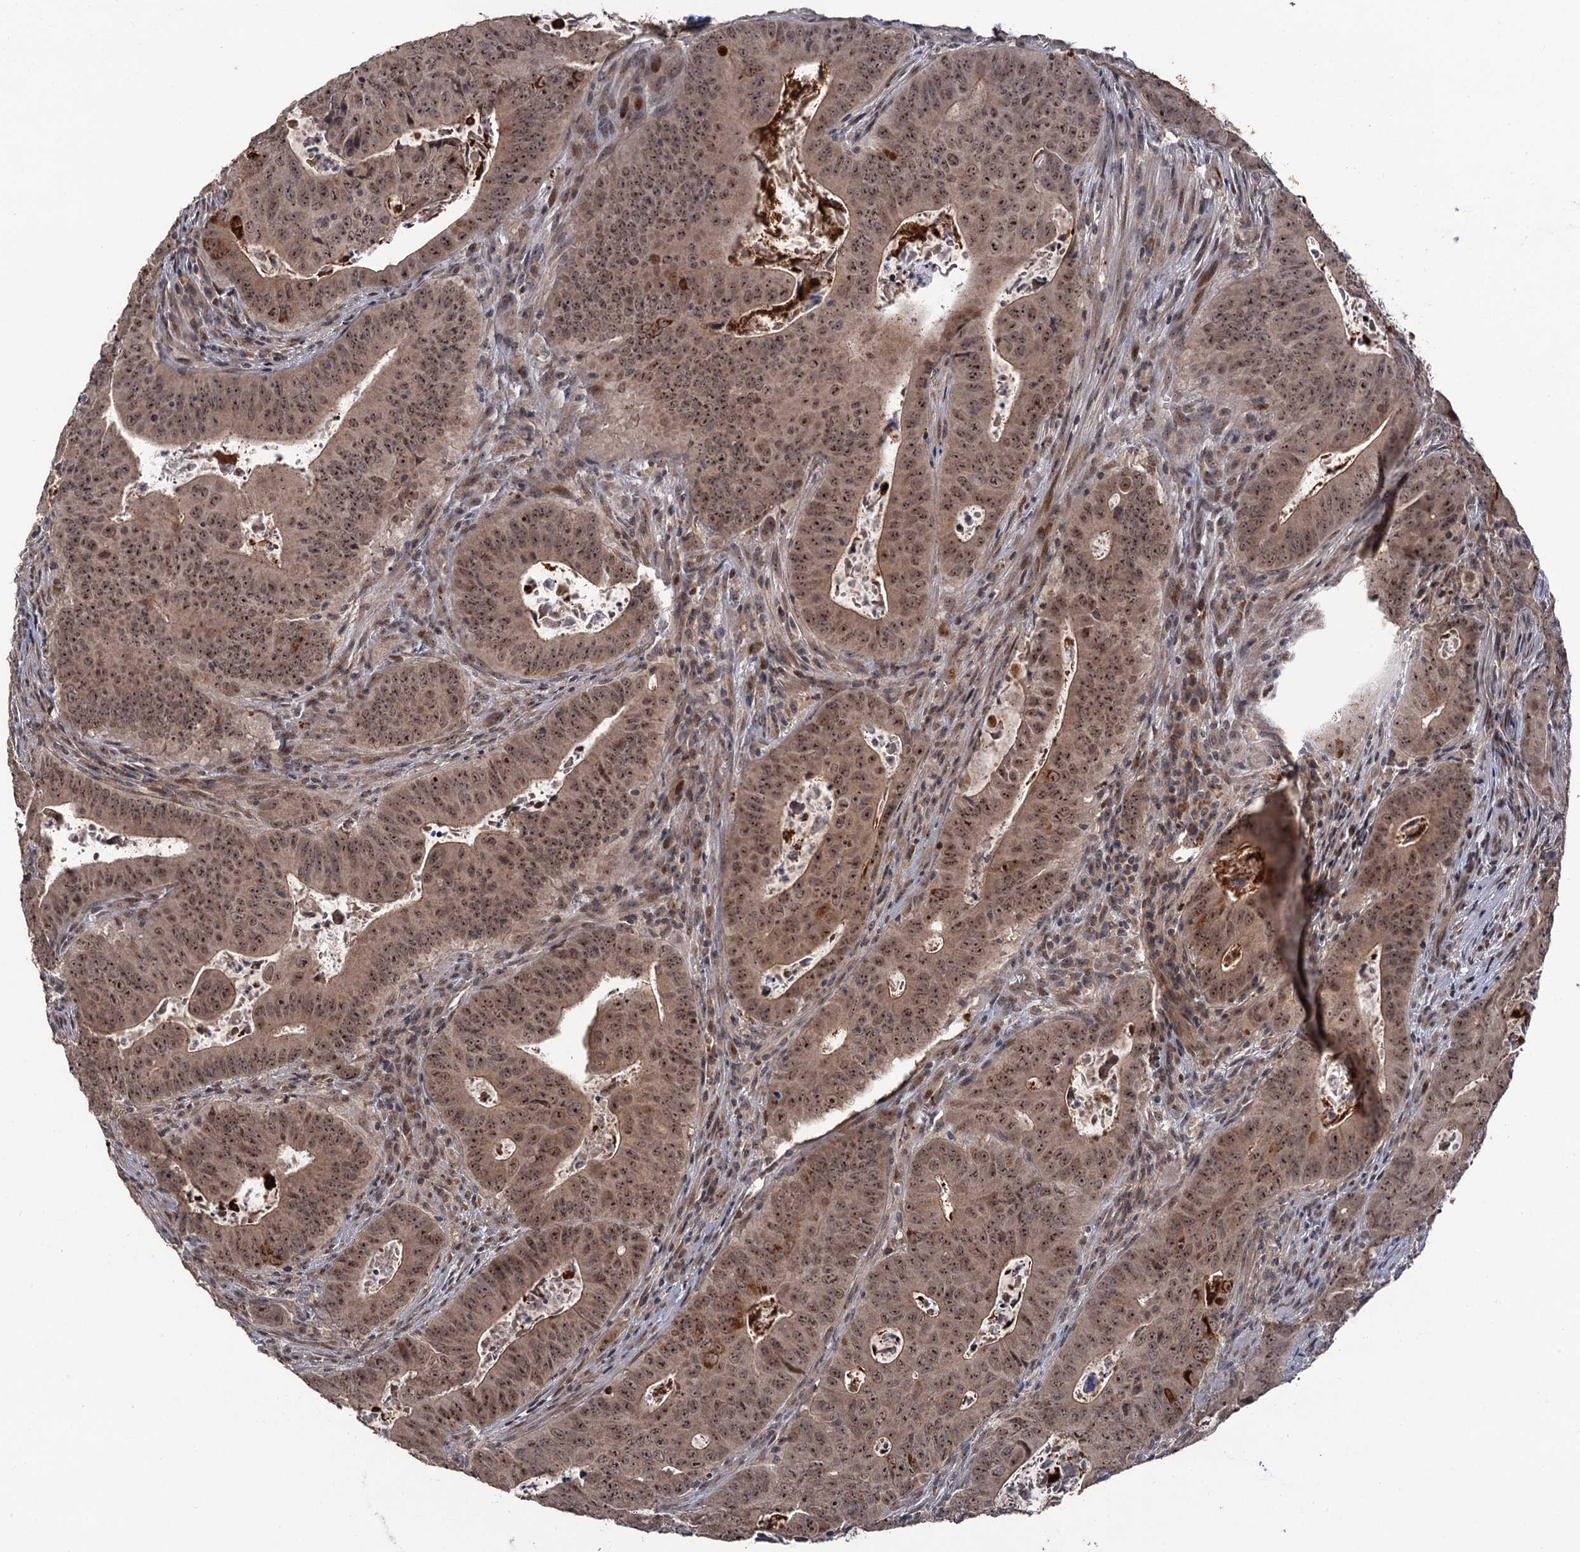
{"staining": {"intensity": "moderate", "quantity": ">75%", "location": "cytoplasmic/membranous,nuclear"}, "tissue": "colorectal cancer", "cell_type": "Tumor cells", "image_type": "cancer", "snomed": [{"axis": "morphology", "description": "Adenocarcinoma, NOS"}, {"axis": "topography", "description": "Rectum"}], "caption": "This is an image of immunohistochemistry staining of adenocarcinoma (colorectal), which shows moderate expression in the cytoplasmic/membranous and nuclear of tumor cells.", "gene": "LRRC63", "patient": {"sex": "female", "age": 75}}